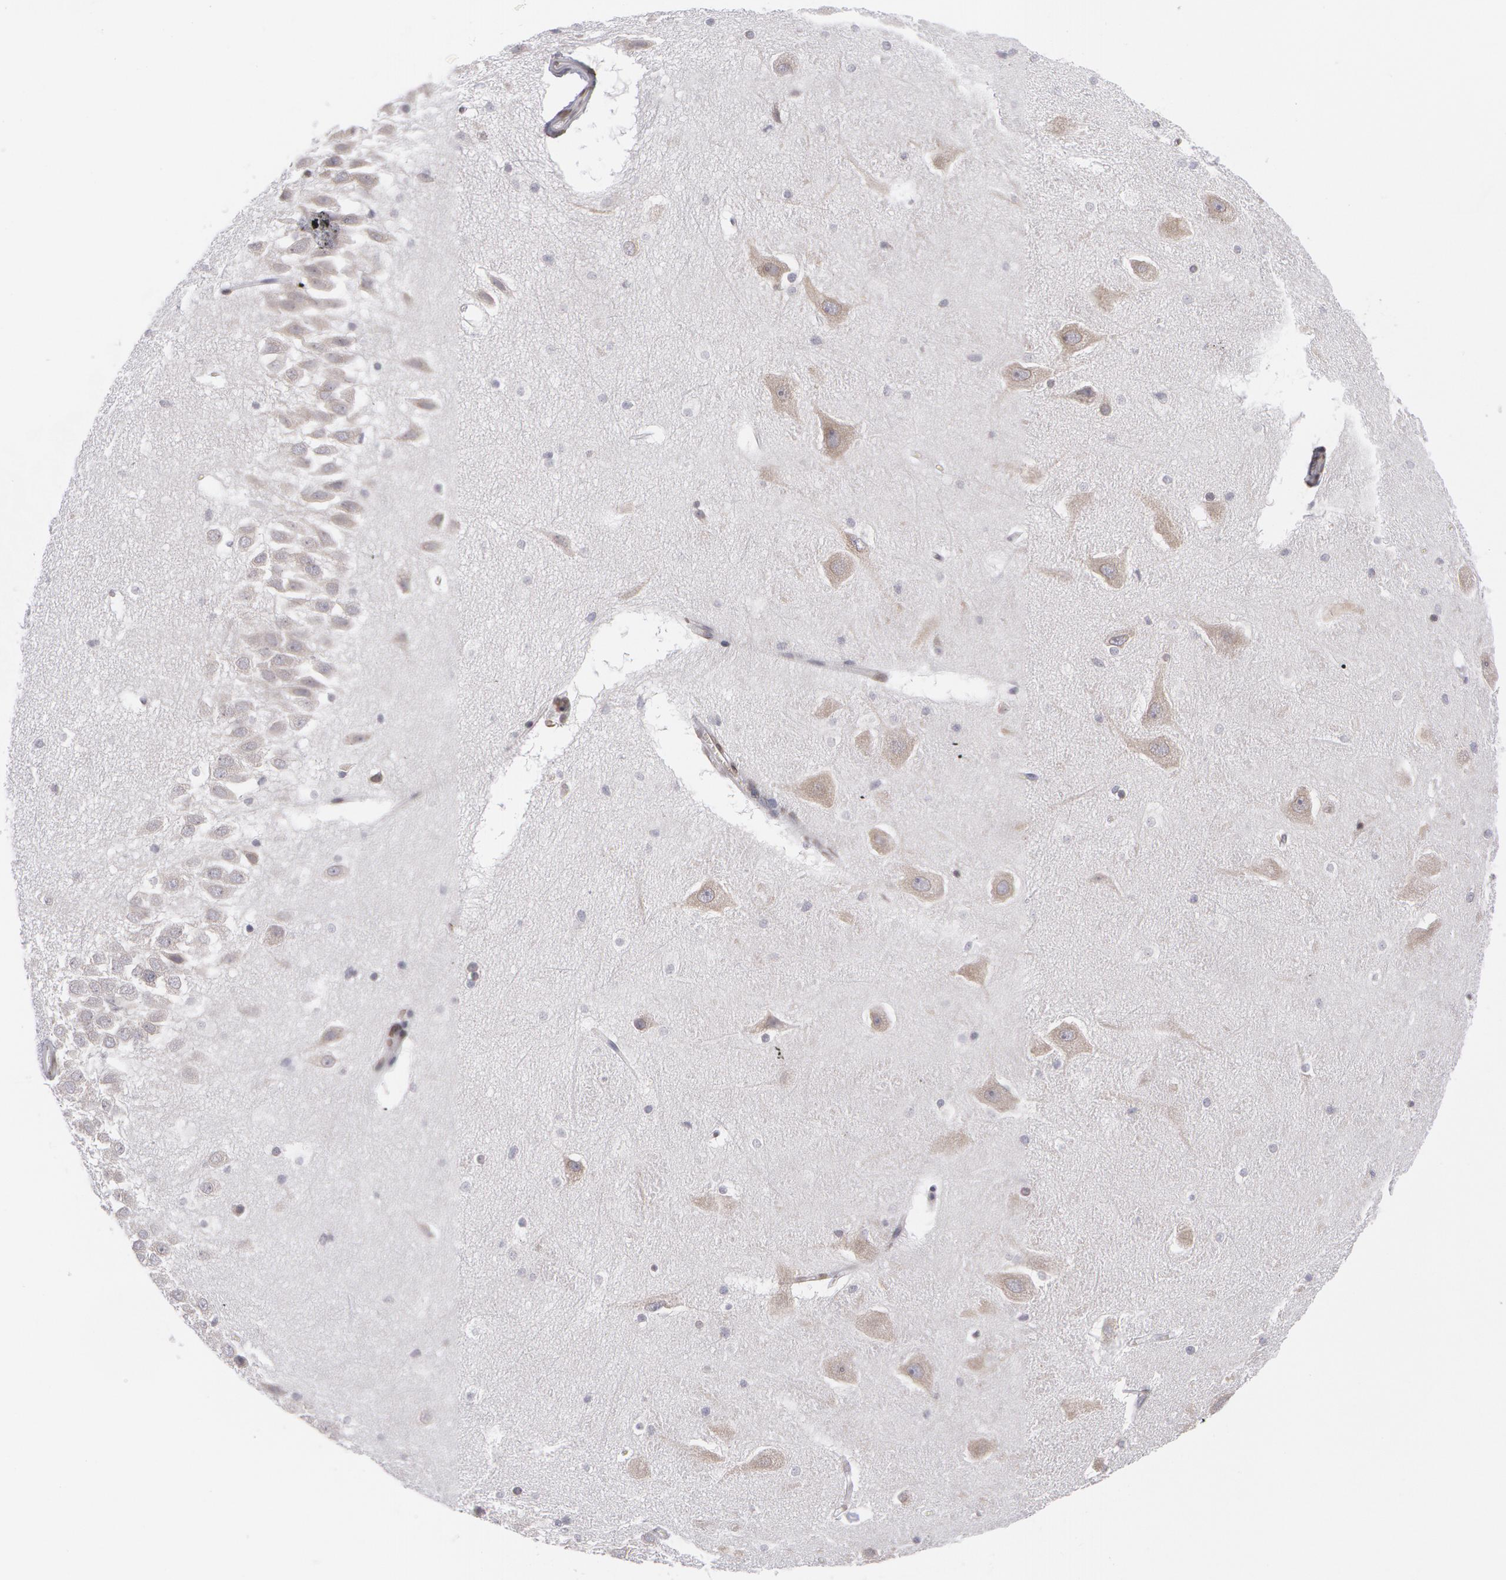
{"staining": {"intensity": "negative", "quantity": "none", "location": "none"}, "tissue": "hippocampus", "cell_type": "Glial cells", "image_type": "normal", "snomed": [{"axis": "morphology", "description": "Normal tissue, NOS"}, {"axis": "topography", "description": "Hippocampus"}], "caption": "DAB immunohistochemical staining of normal hippocampus demonstrates no significant staining in glial cells. (Brightfield microscopy of DAB IHC at high magnification).", "gene": "EMD", "patient": {"sex": "male", "age": 45}}